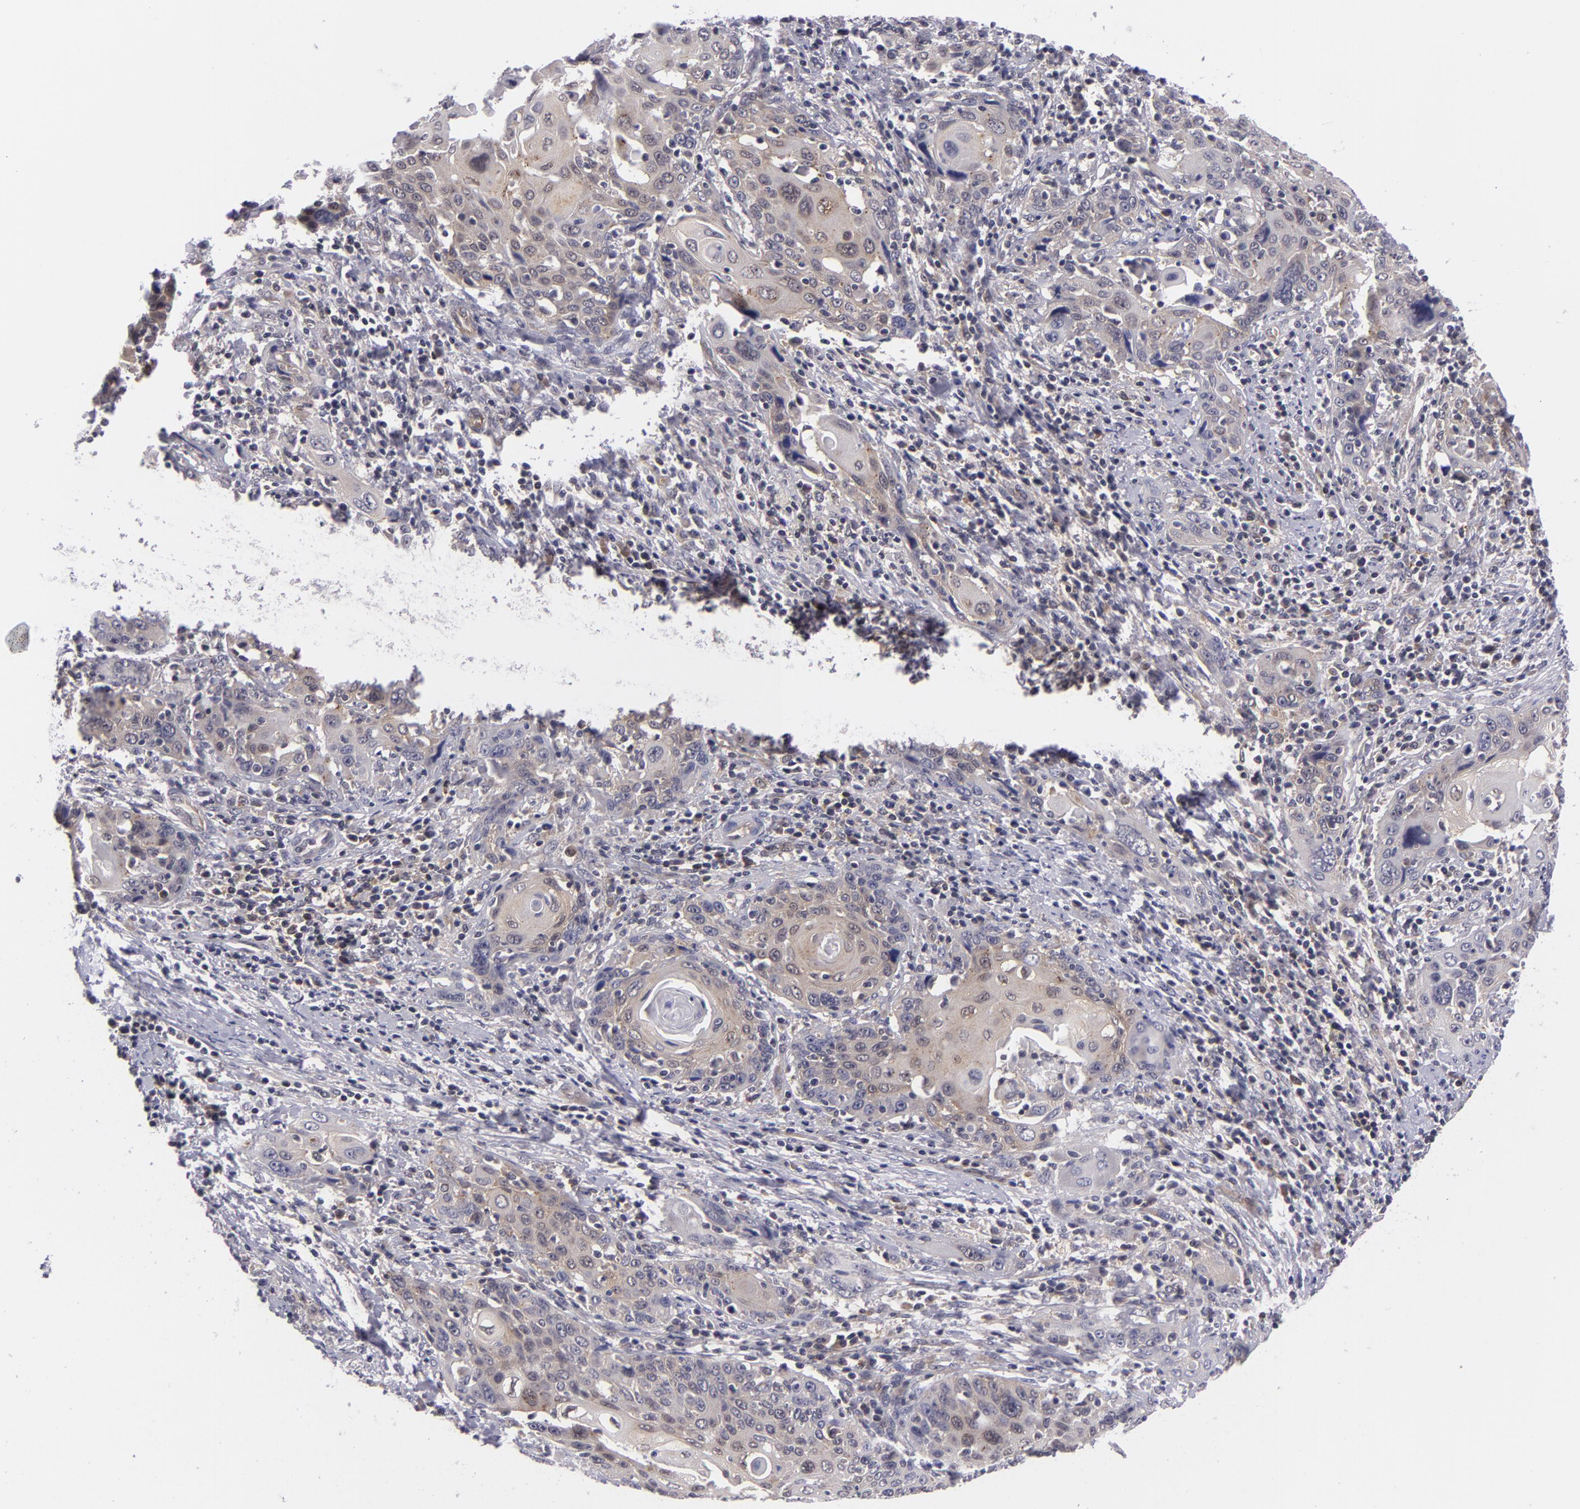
{"staining": {"intensity": "weak", "quantity": "25%-75%", "location": "cytoplasmic/membranous"}, "tissue": "cervical cancer", "cell_type": "Tumor cells", "image_type": "cancer", "snomed": [{"axis": "morphology", "description": "Squamous cell carcinoma, NOS"}, {"axis": "topography", "description": "Cervix"}], "caption": "Protein expression analysis of human cervical cancer (squamous cell carcinoma) reveals weak cytoplasmic/membranous staining in approximately 25%-75% of tumor cells.", "gene": "BCL10", "patient": {"sex": "female", "age": 54}}